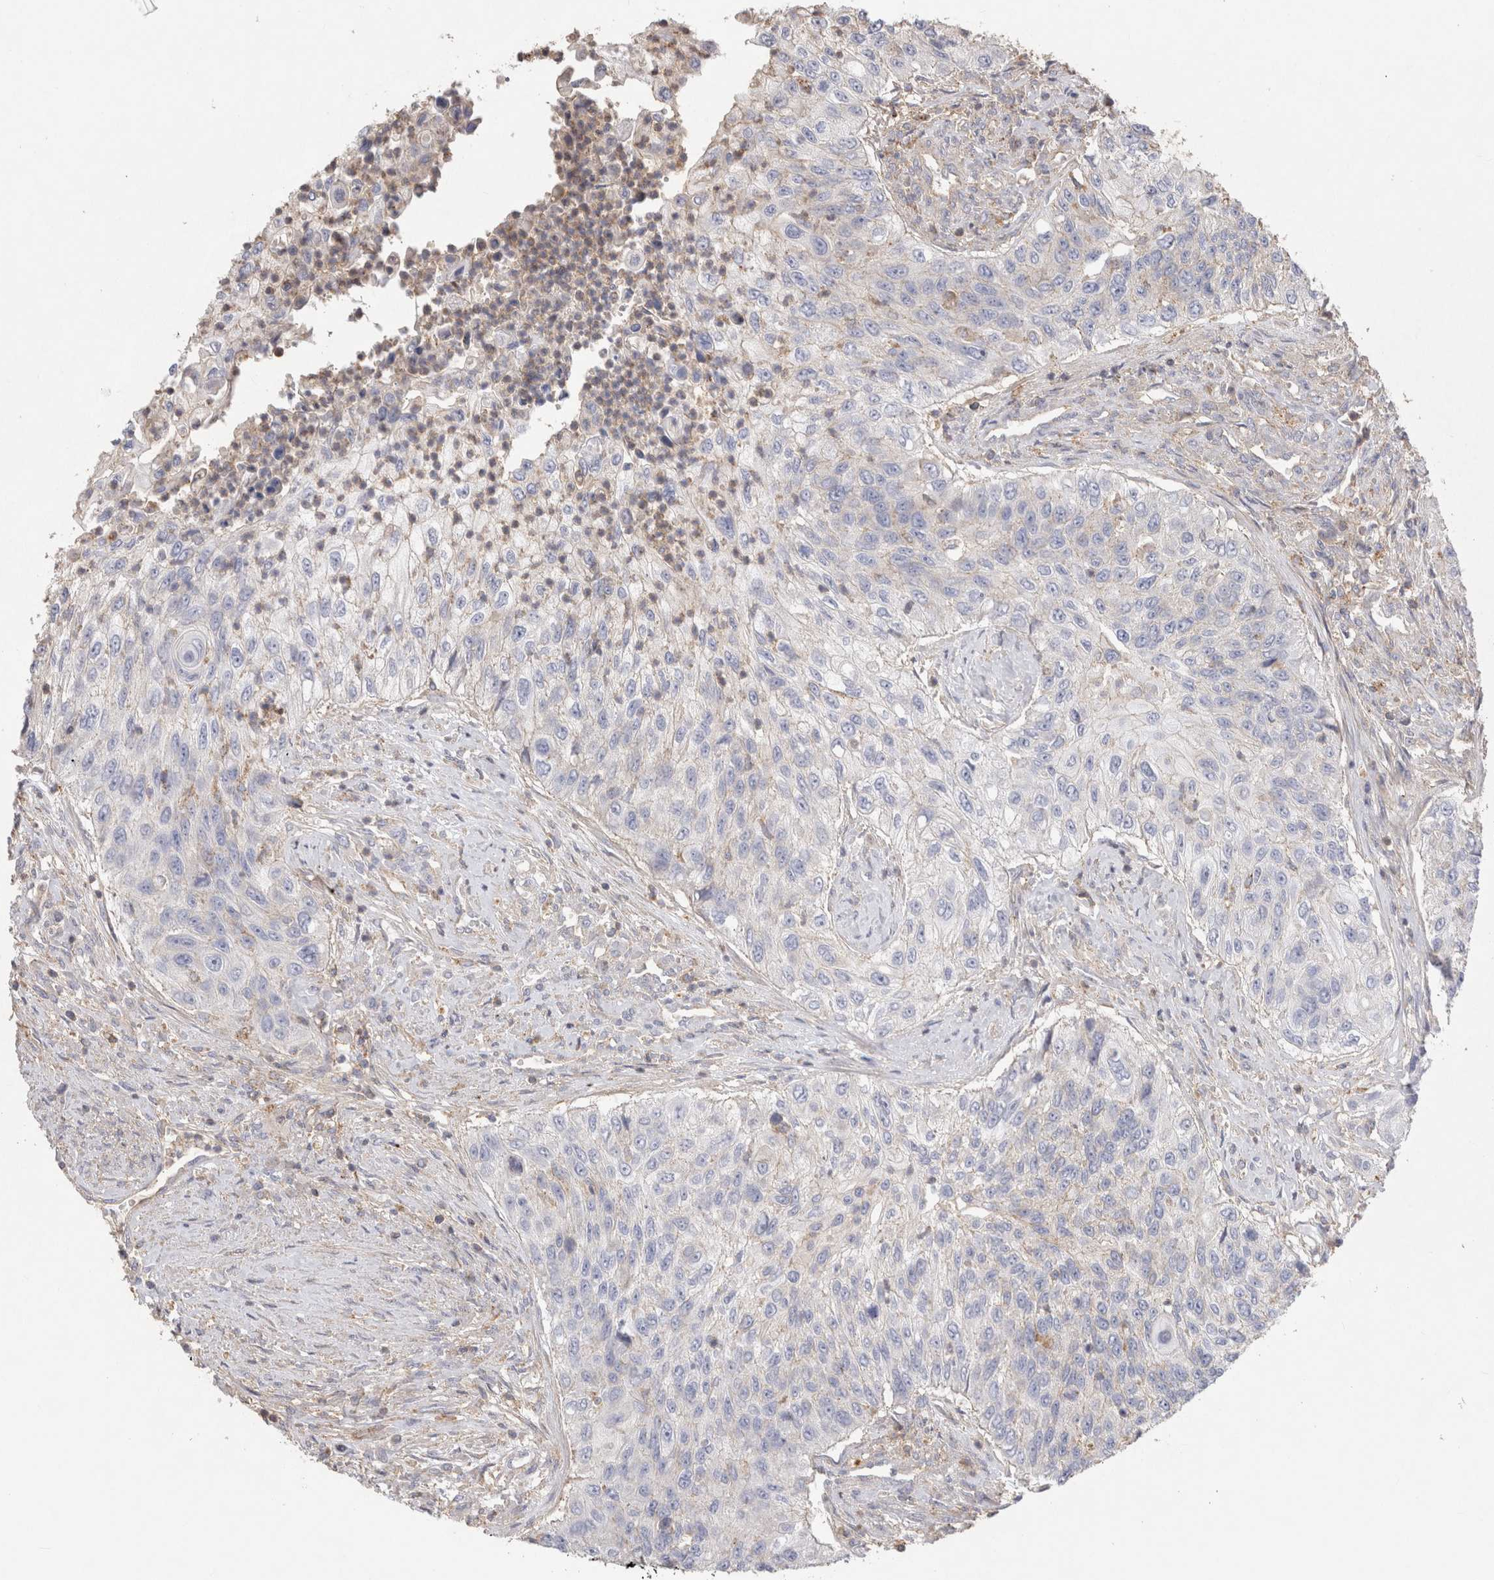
{"staining": {"intensity": "negative", "quantity": "none", "location": "none"}, "tissue": "urothelial cancer", "cell_type": "Tumor cells", "image_type": "cancer", "snomed": [{"axis": "morphology", "description": "Urothelial carcinoma, High grade"}, {"axis": "topography", "description": "Urinary bladder"}], "caption": "Immunohistochemistry histopathology image of human urothelial cancer stained for a protein (brown), which reveals no staining in tumor cells. (DAB (3,3'-diaminobenzidine) immunohistochemistry (IHC) with hematoxylin counter stain).", "gene": "CHMP6", "patient": {"sex": "female", "age": 60}}